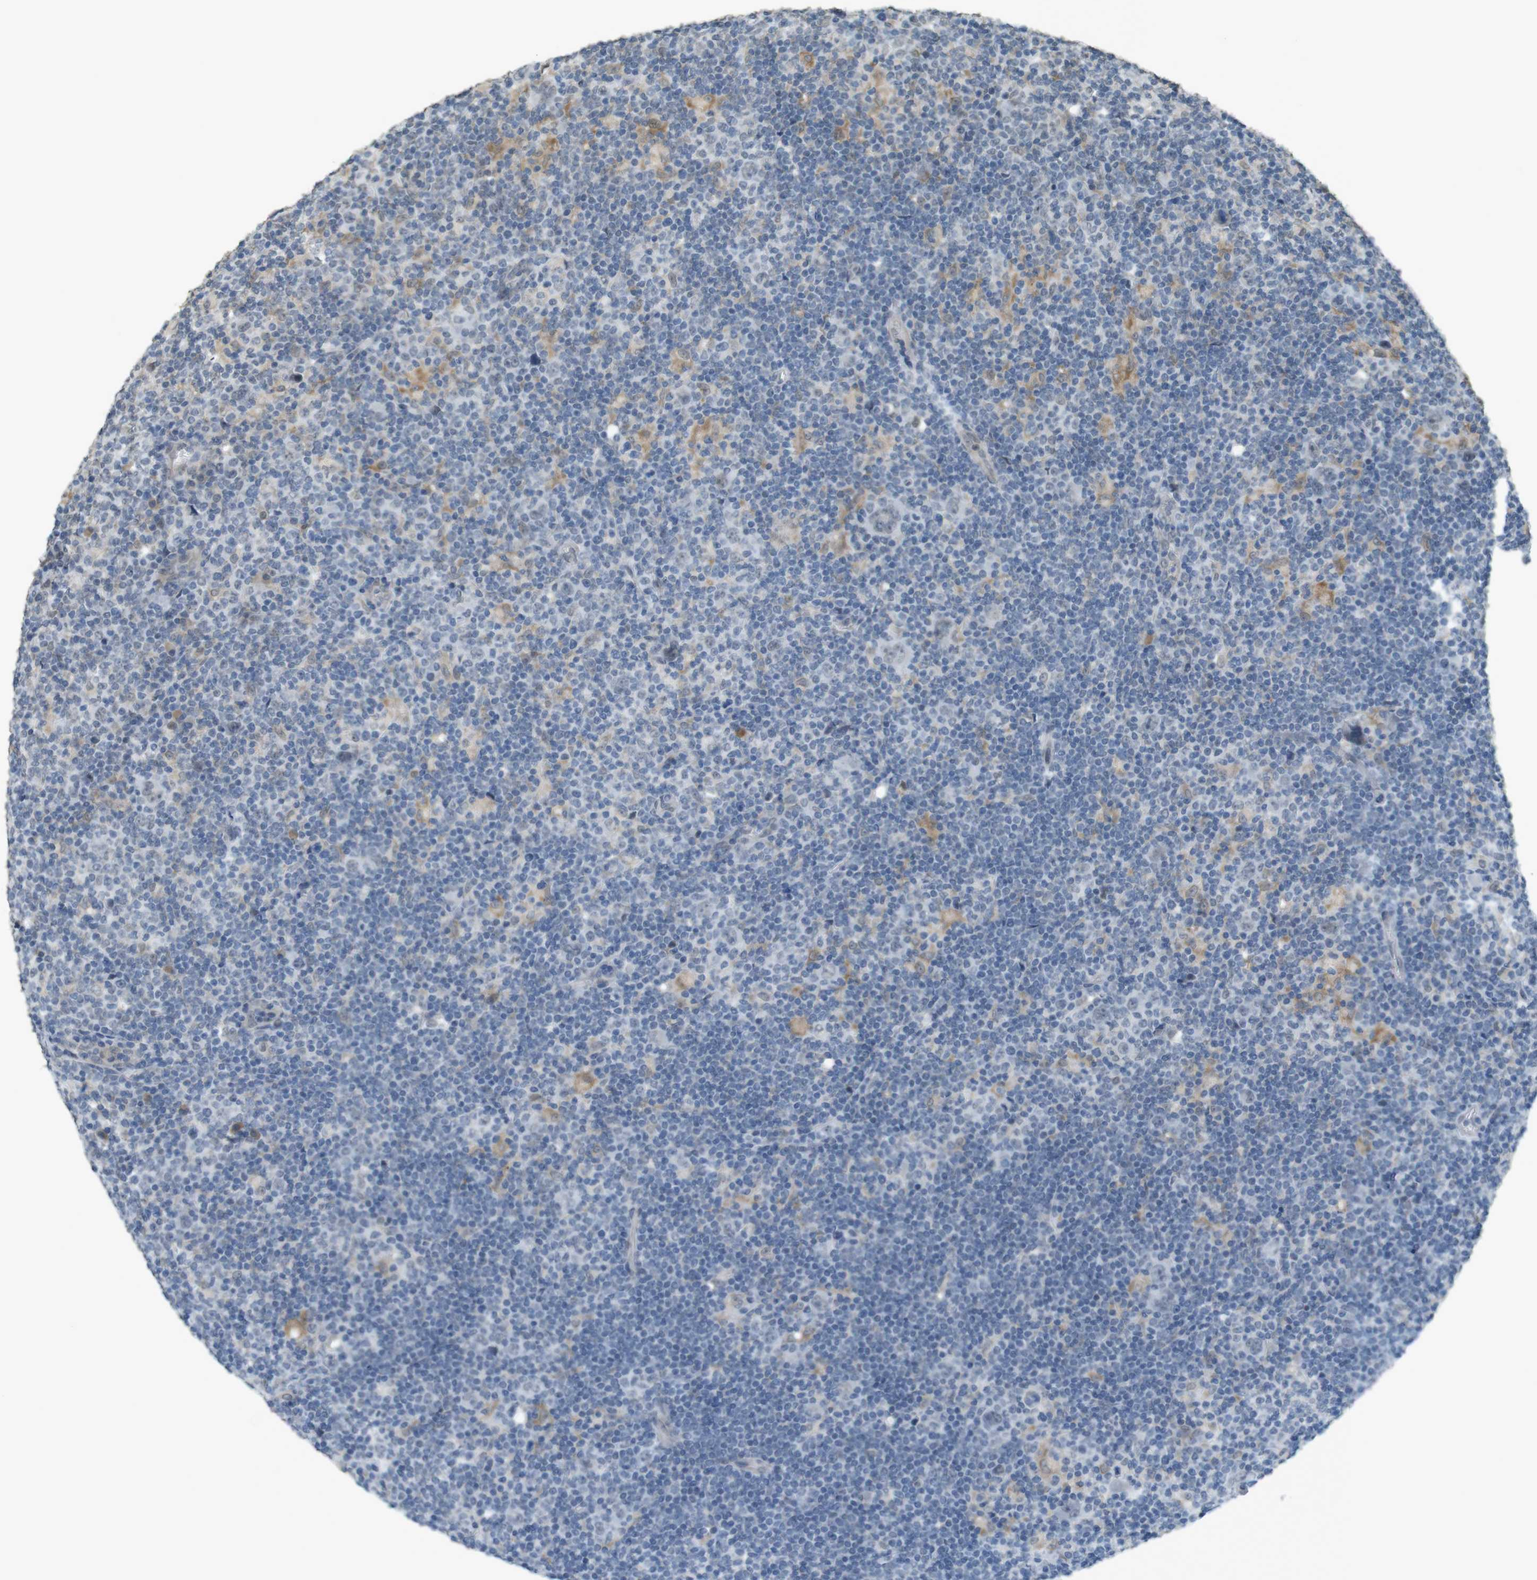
{"staining": {"intensity": "negative", "quantity": "none", "location": "none"}, "tissue": "lymphoma", "cell_type": "Tumor cells", "image_type": "cancer", "snomed": [{"axis": "morphology", "description": "Hodgkin's disease, NOS"}, {"axis": "topography", "description": "Lymph node"}], "caption": "Tumor cells show no significant staining in Hodgkin's disease.", "gene": "FZD10", "patient": {"sex": "female", "age": 57}}